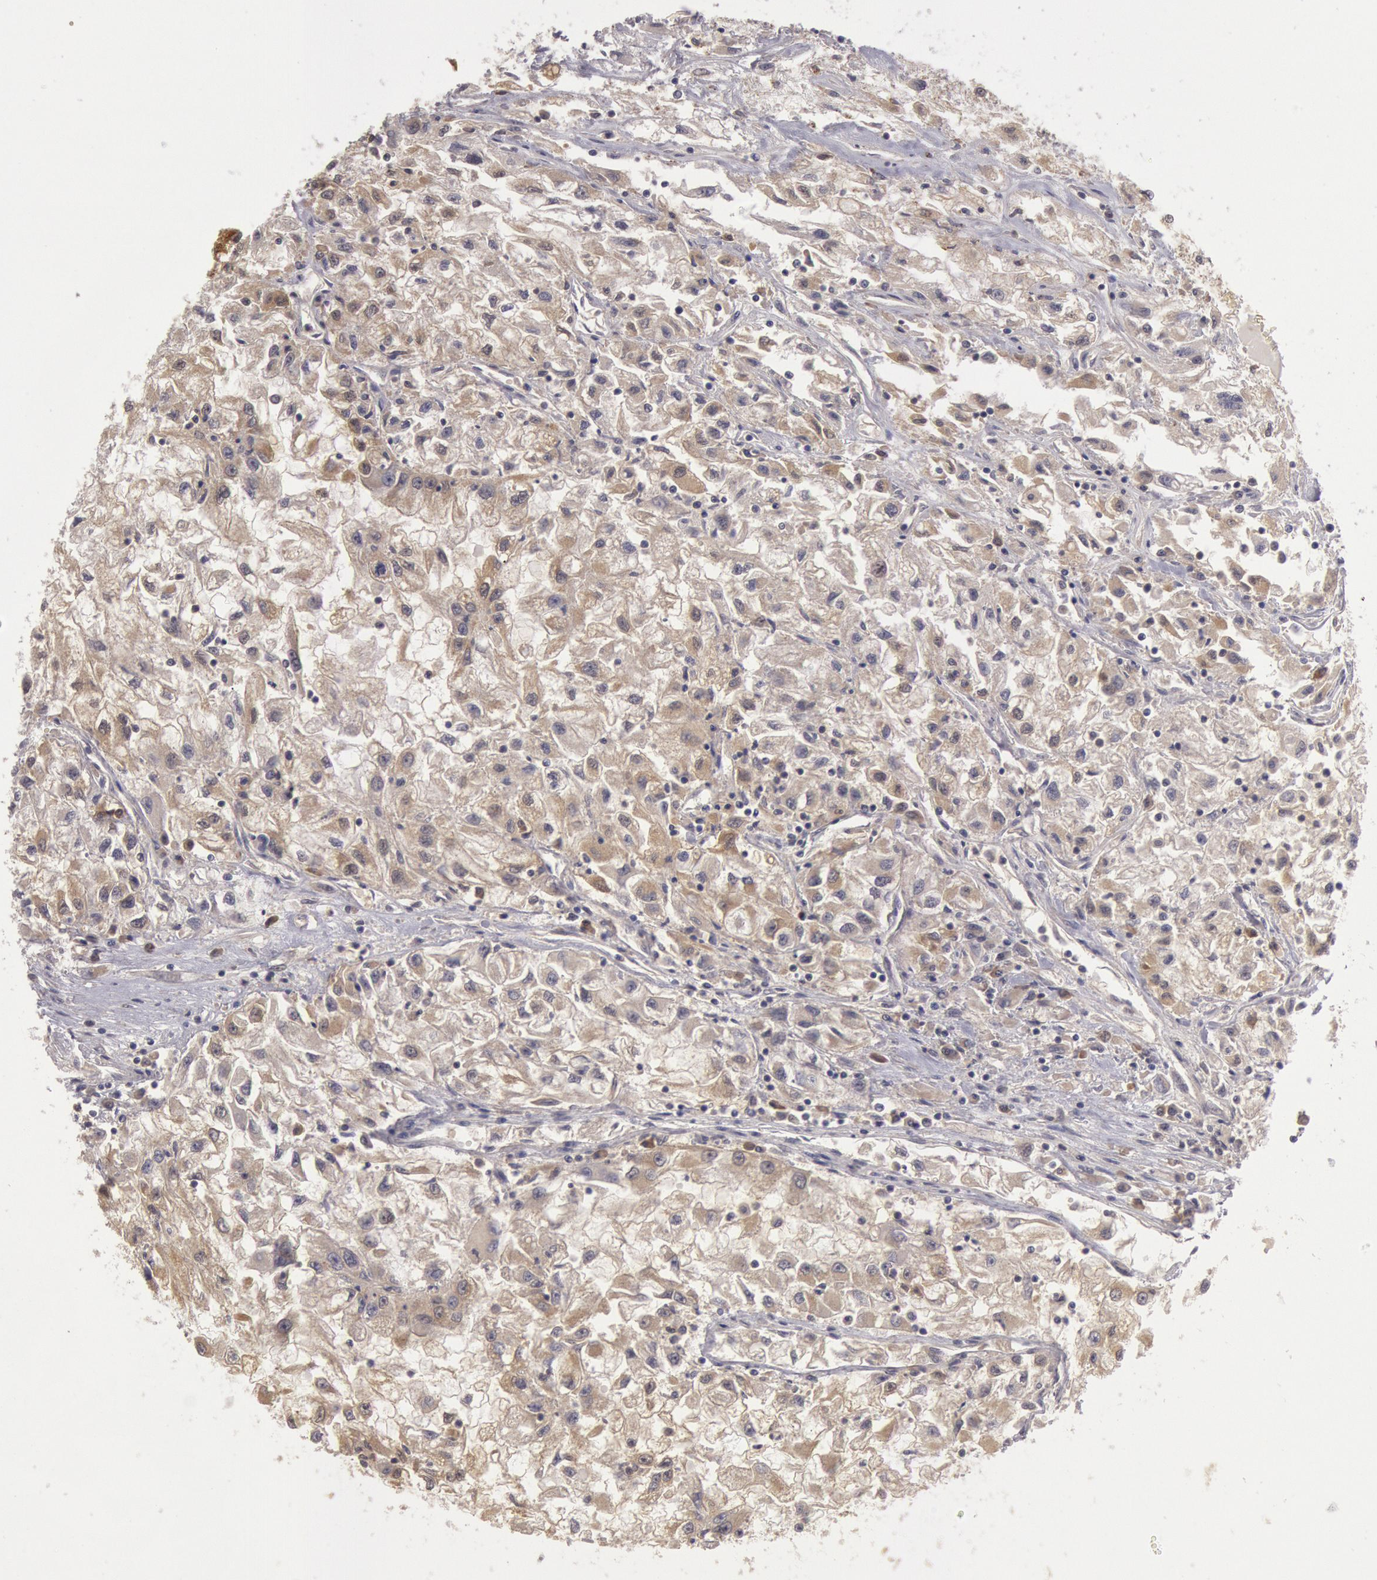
{"staining": {"intensity": "weak", "quantity": ">75%", "location": "cytoplasmic/membranous"}, "tissue": "renal cancer", "cell_type": "Tumor cells", "image_type": "cancer", "snomed": [{"axis": "morphology", "description": "Adenocarcinoma, NOS"}, {"axis": "topography", "description": "Kidney"}], "caption": "Weak cytoplasmic/membranous positivity for a protein is seen in approximately >75% of tumor cells of renal cancer (adenocarcinoma) using IHC.", "gene": "MPST", "patient": {"sex": "male", "age": 59}}